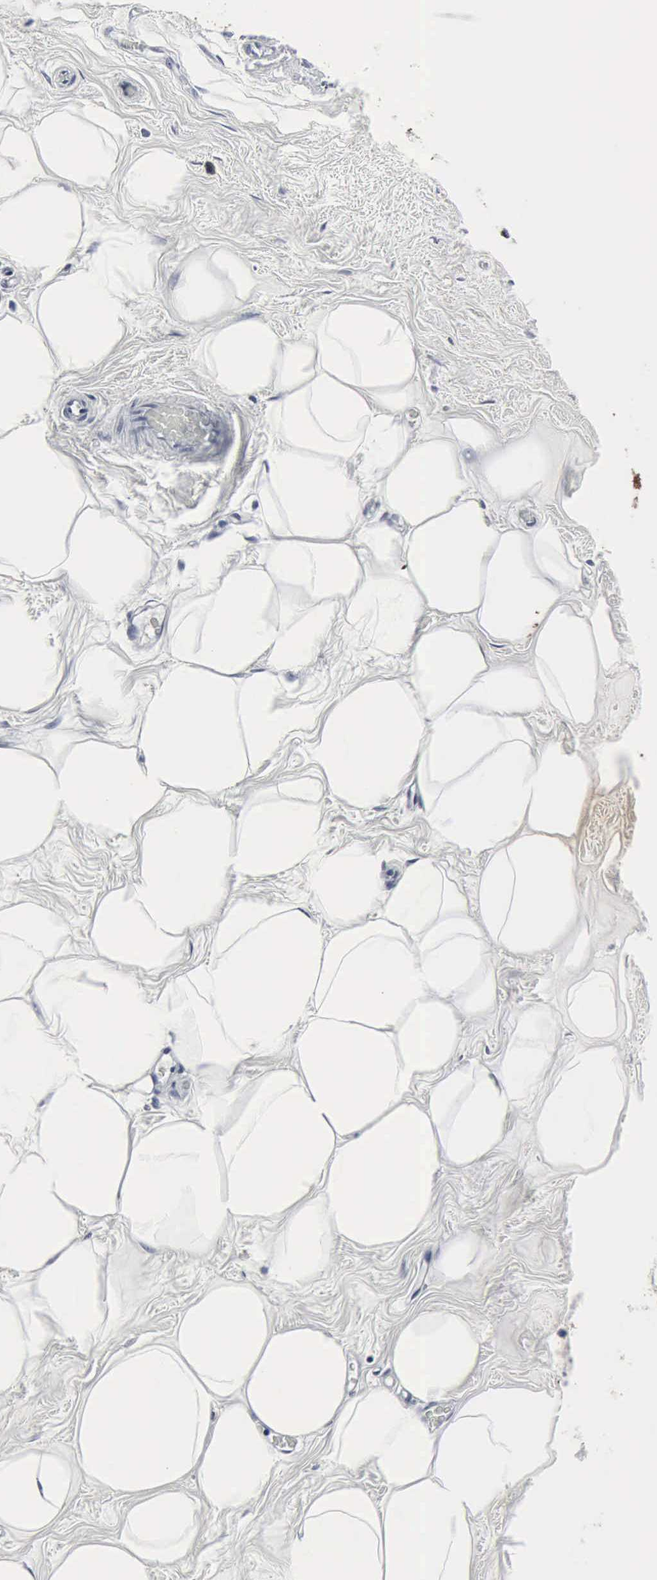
{"staining": {"intensity": "negative", "quantity": "none", "location": "none"}, "tissue": "breast", "cell_type": "Adipocytes", "image_type": "normal", "snomed": [{"axis": "morphology", "description": "Normal tissue, NOS"}, {"axis": "morphology", "description": "Fibrosis, NOS"}, {"axis": "topography", "description": "Breast"}], "caption": "DAB (3,3'-diaminobenzidine) immunohistochemical staining of unremarkable breast demonstrates no significant staining in adipocytes.", "gene": "SNAP25", "patient": {"sex": "female", "age": 39}}